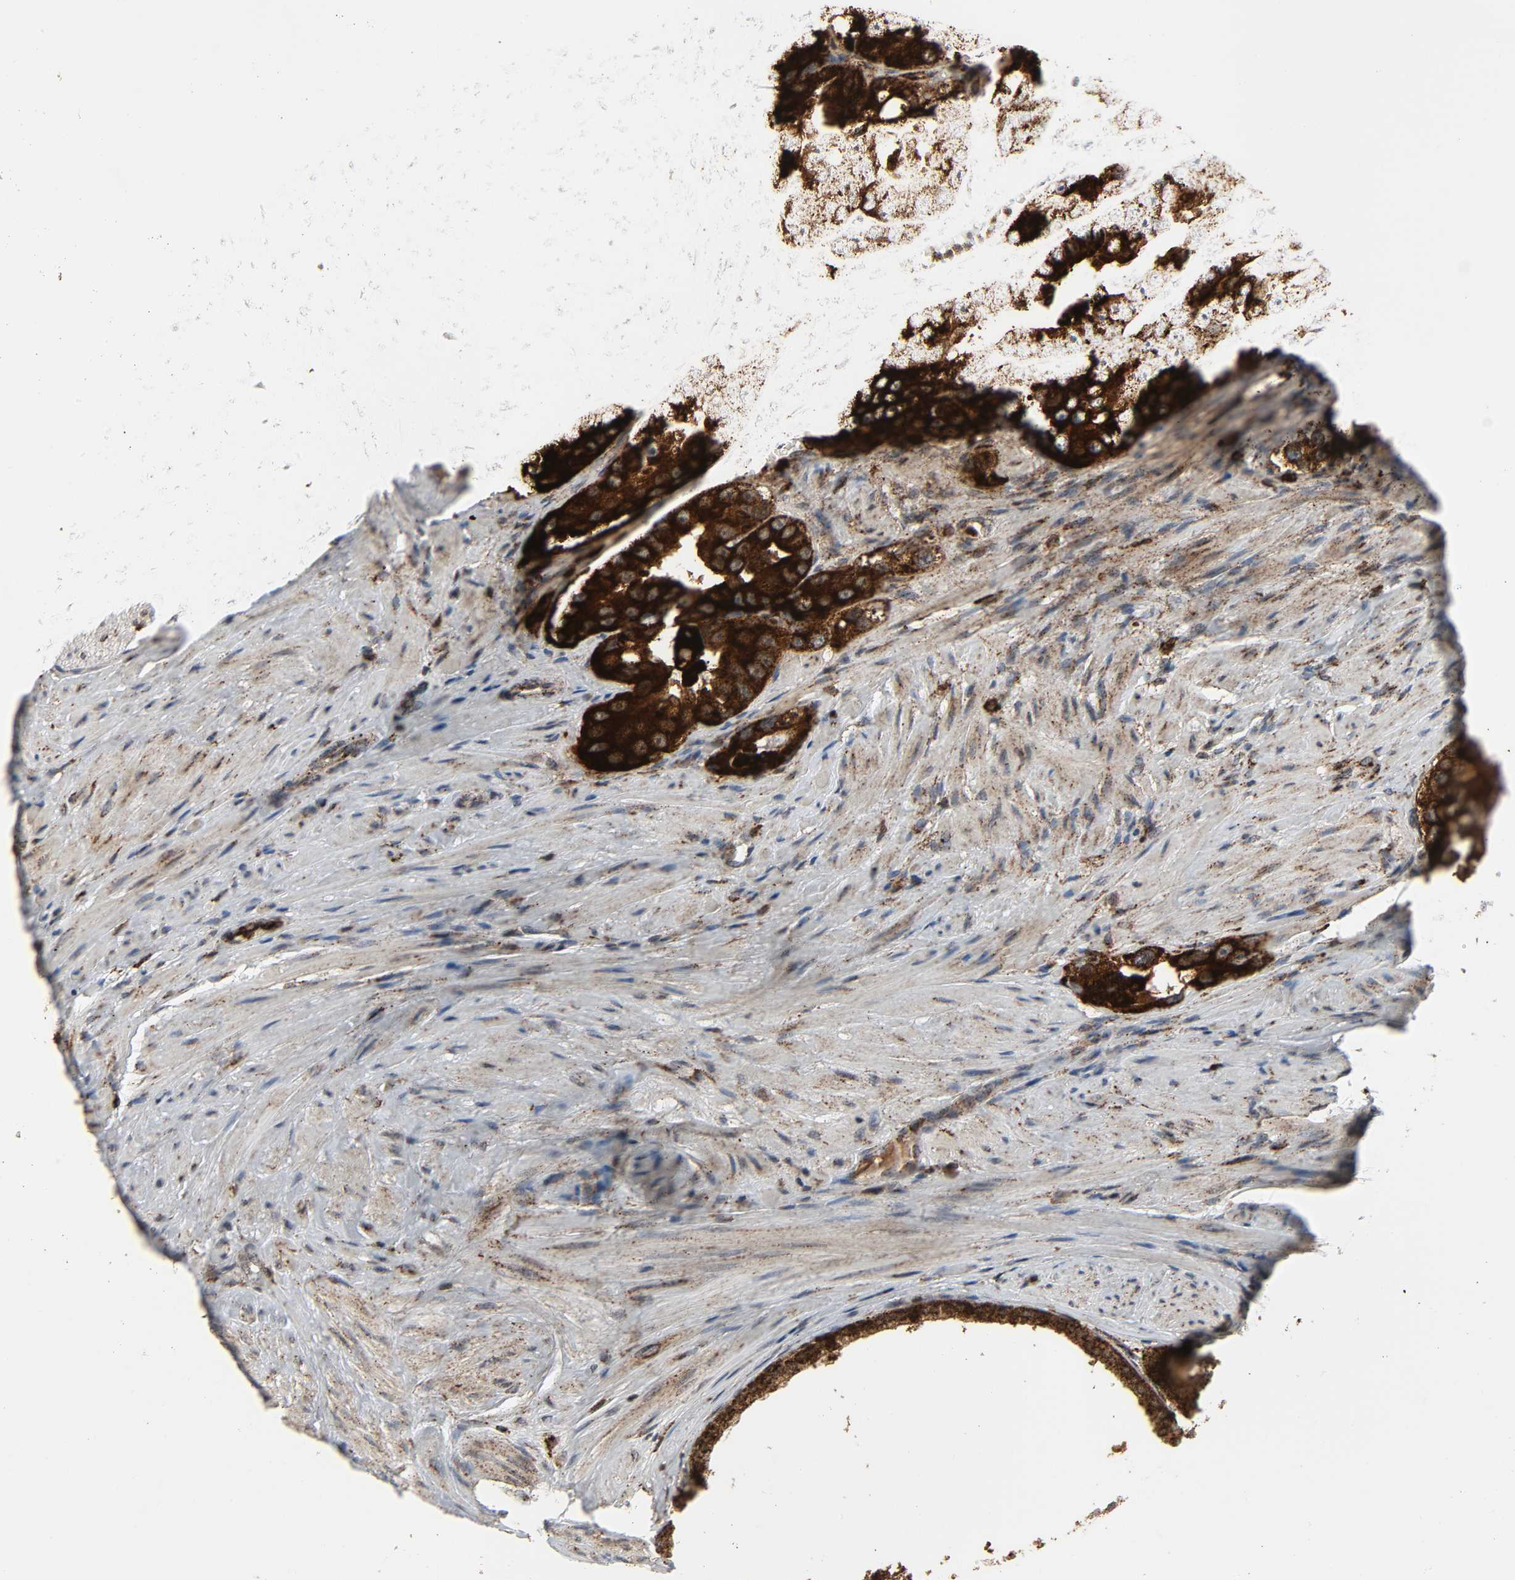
{"staining": {"intensity": "strong", "quantity": ">75%", "location": "cytoplasmic/membranous"}, "tissue": "prostate cancer", "cell_type": "Tumor cells", "image_type": "cancer", "snomed": [{"axis": "morphology", "description": "Adenocarcinoma, High grade"}, {"axis": "topography", "description": "Prostate"}], "caption": "The histopathology image exhibits a brown stain indicating the presence of a protein in the cytoplasmic/membranous of tumor cells in prostate cancer (high-grade adenocarcinoma).", "gene": "PSAP", "patient": {"sex": "male", "age": 63}}